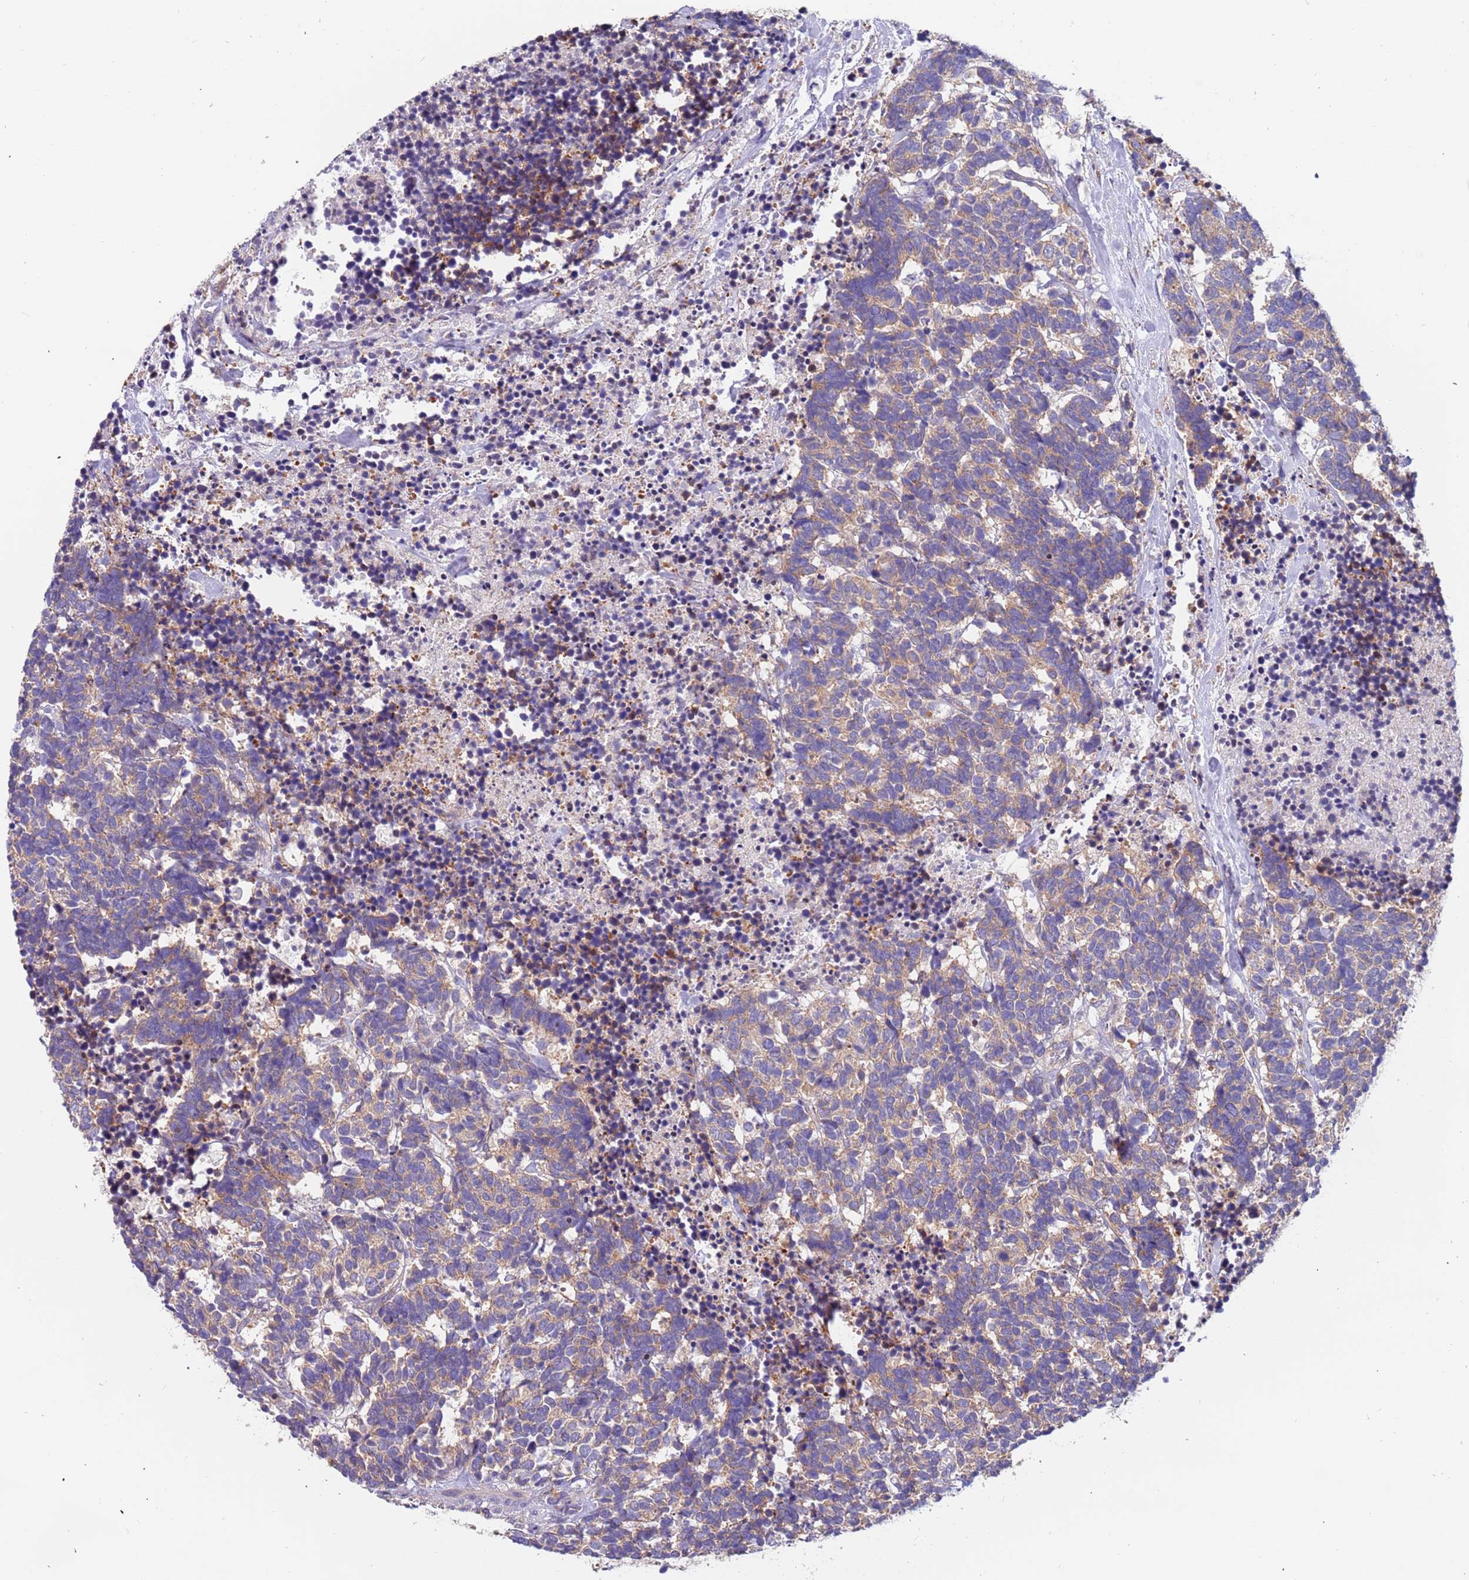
{"staining": {"intensity": "weak", "quantity": ">75%", "location": "cytoplasmic/membranous"}, "tissue": "carcinoid", "cell_type": "Tumor cells", "image_type": "cancer", "snomed": [{"axis": "morphology", "description": "Carcinoma, NOS"}, {"axis": "morphology", "description": "Carcinoid, malignant, NOS"}, {"axis": "topography", "description": "Urinary bladder"}], "caption": "Carcinoid stained with DAB IHC displays low levels of weak cytoplasmic/membranous positivity in approximately >75% of tumor cells.", "gene": "LAMB4", "patient": {"sex": "male", "age": 57}}